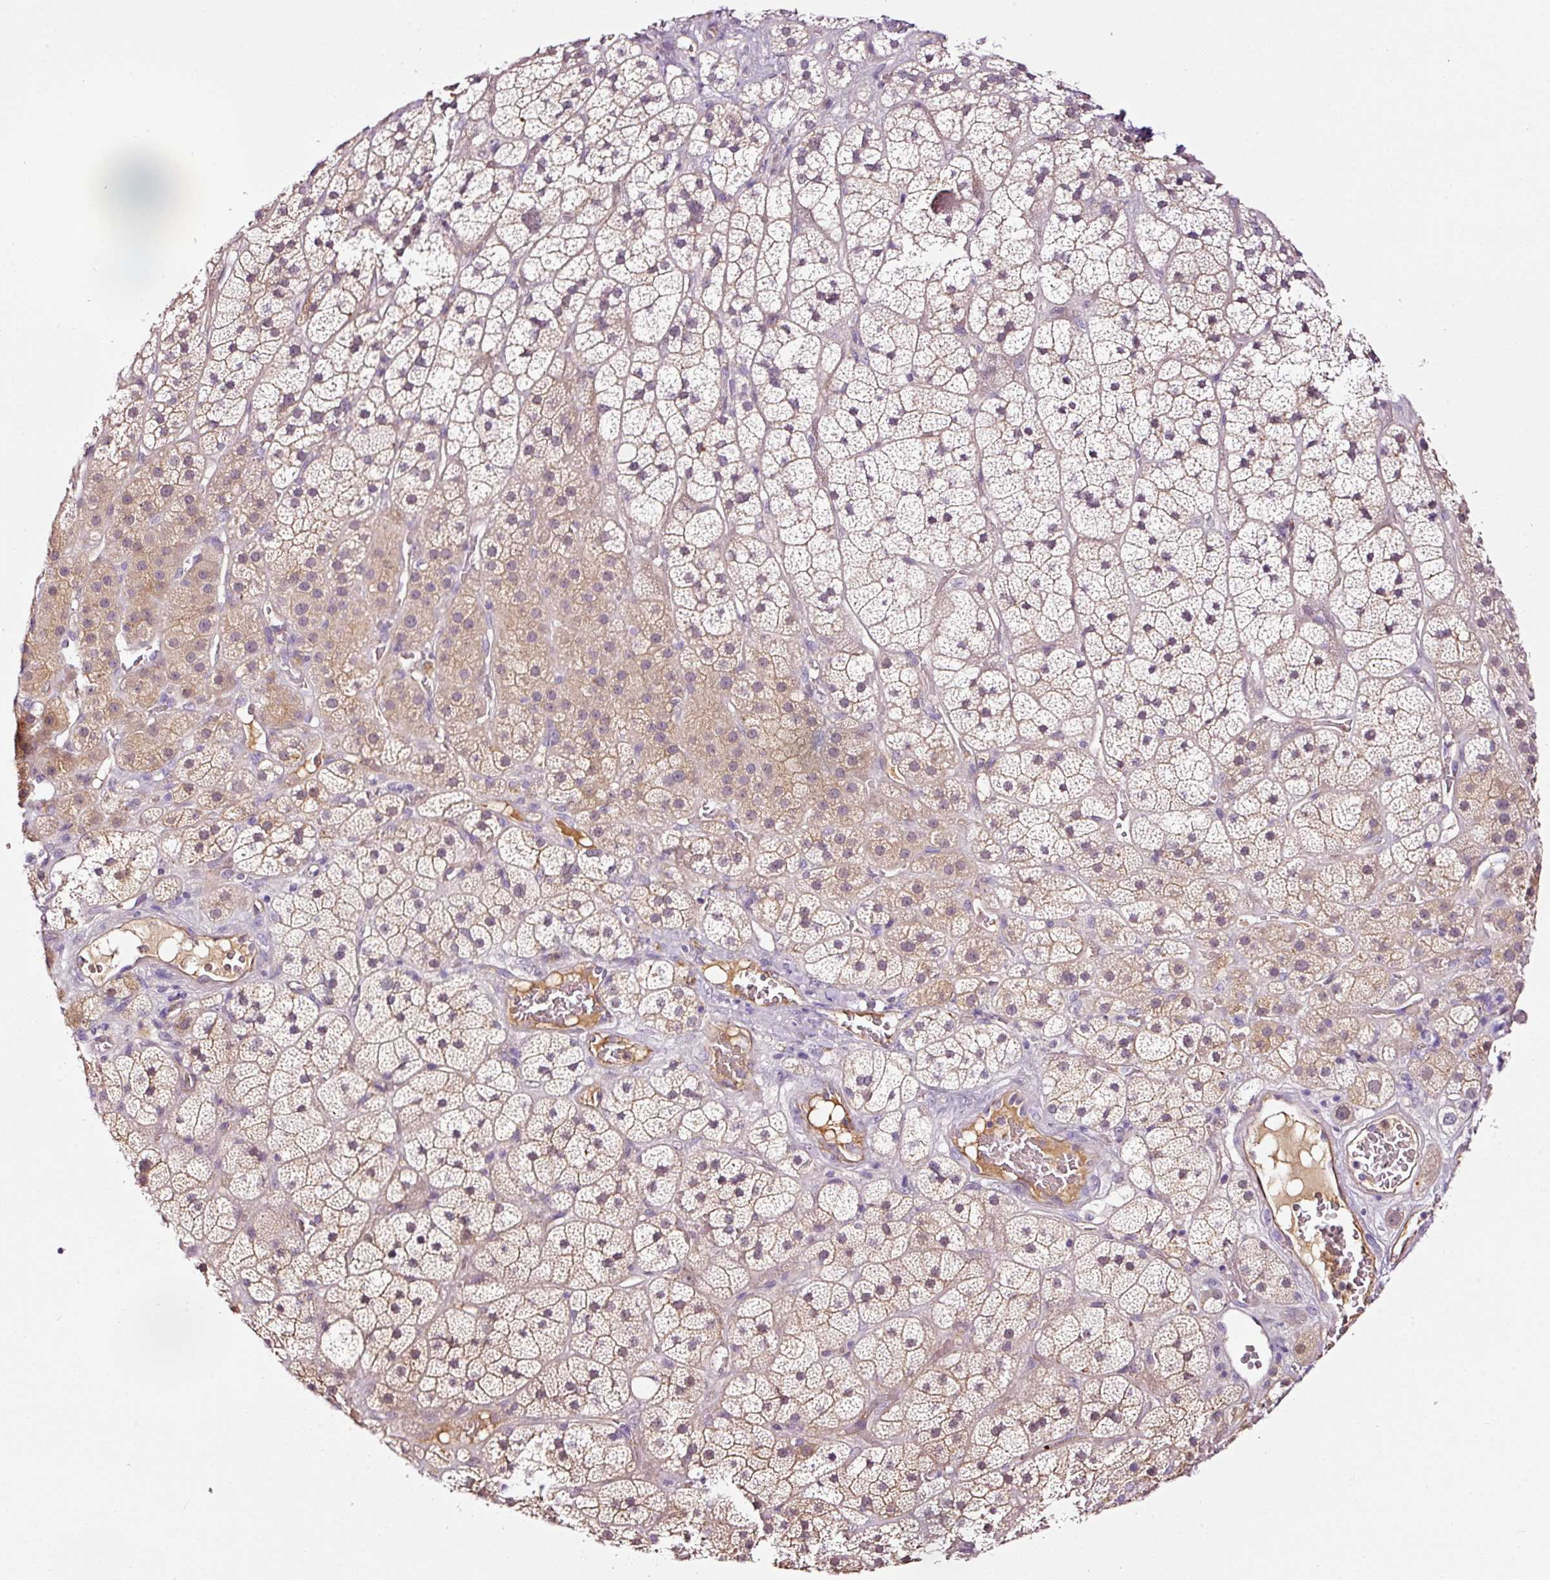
{"staining": {"intensity": "weak", "quantity": ">75%", "location": "cytoplasmic/membranous"}, "tissue": "adrenal gland", "cell_type": "Glandular cells", "image_type": "normal", "snomed": [{"axis": "morphology", "description": "Normal tissue, NOS"}, {"axis": "topography", "description": "Adrenal gland"}], "caption": "This micrograph reveals immunohistochemistry (IHC) staining of normal adrenal gland, with low weak cytoplasmic/membranous positivity in about >75% of glandular cells.", "gene": "ABCB4", "patient": {"sex": "male", "age": 57}}